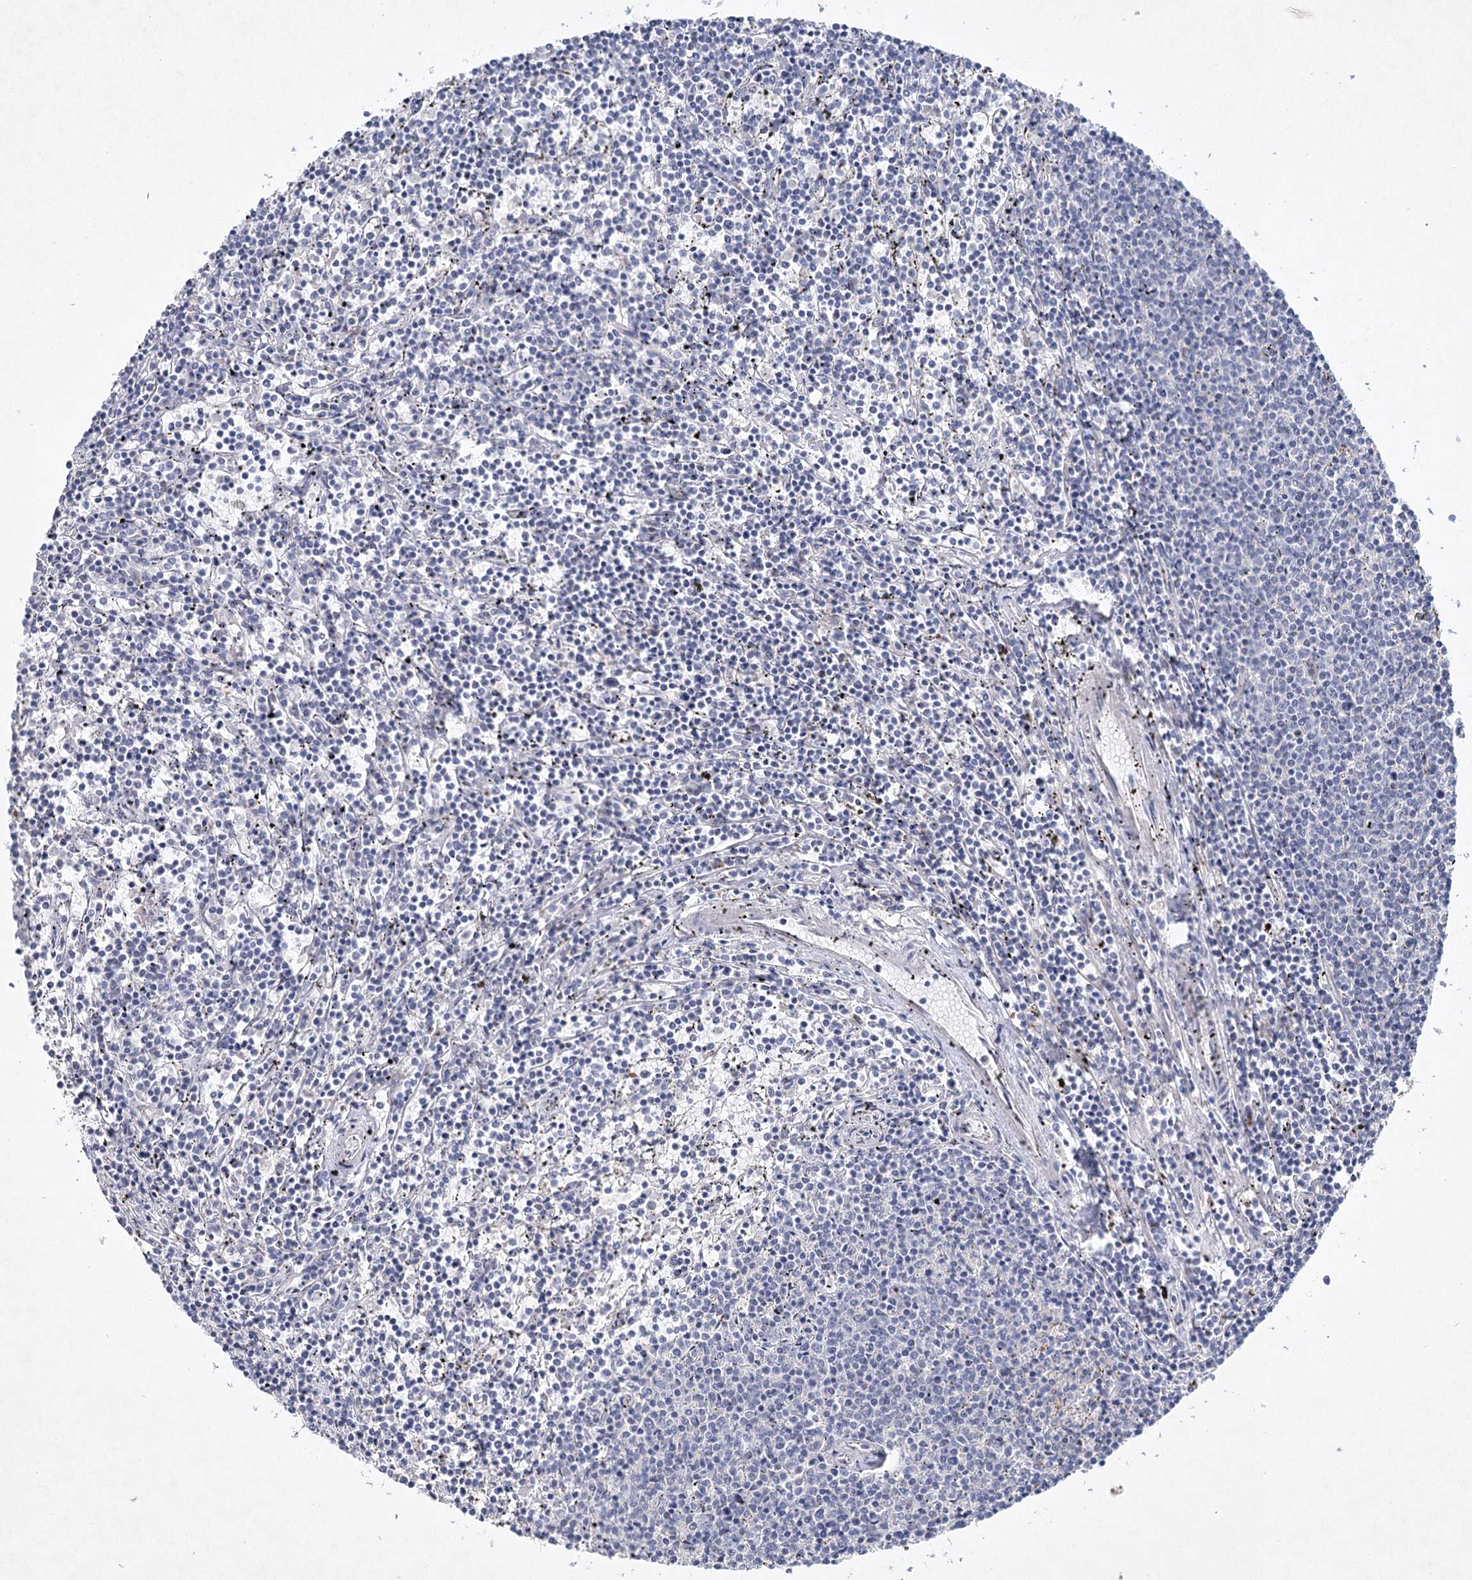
{"staining": {"intensity": "negative", "quantity": "none", "location": "none"}, "tissue": "lymphoma", "cell_type": "Tumor cells", "image_type": "cancer", "snomed": [{"axis": "morphology", "description": "Malignant lymphoma, non-Hodgkin's type, Low grade"}, {"axis": "topography", "description": "Spleen"}], "caption": "A high-resolution image shows immunohistochemistry (IHC) staining of lymphoma, which shows no significant expression in tumor cells.", "gene": "MAP3K13", "patient": {"sex": "female", "age": 50}}